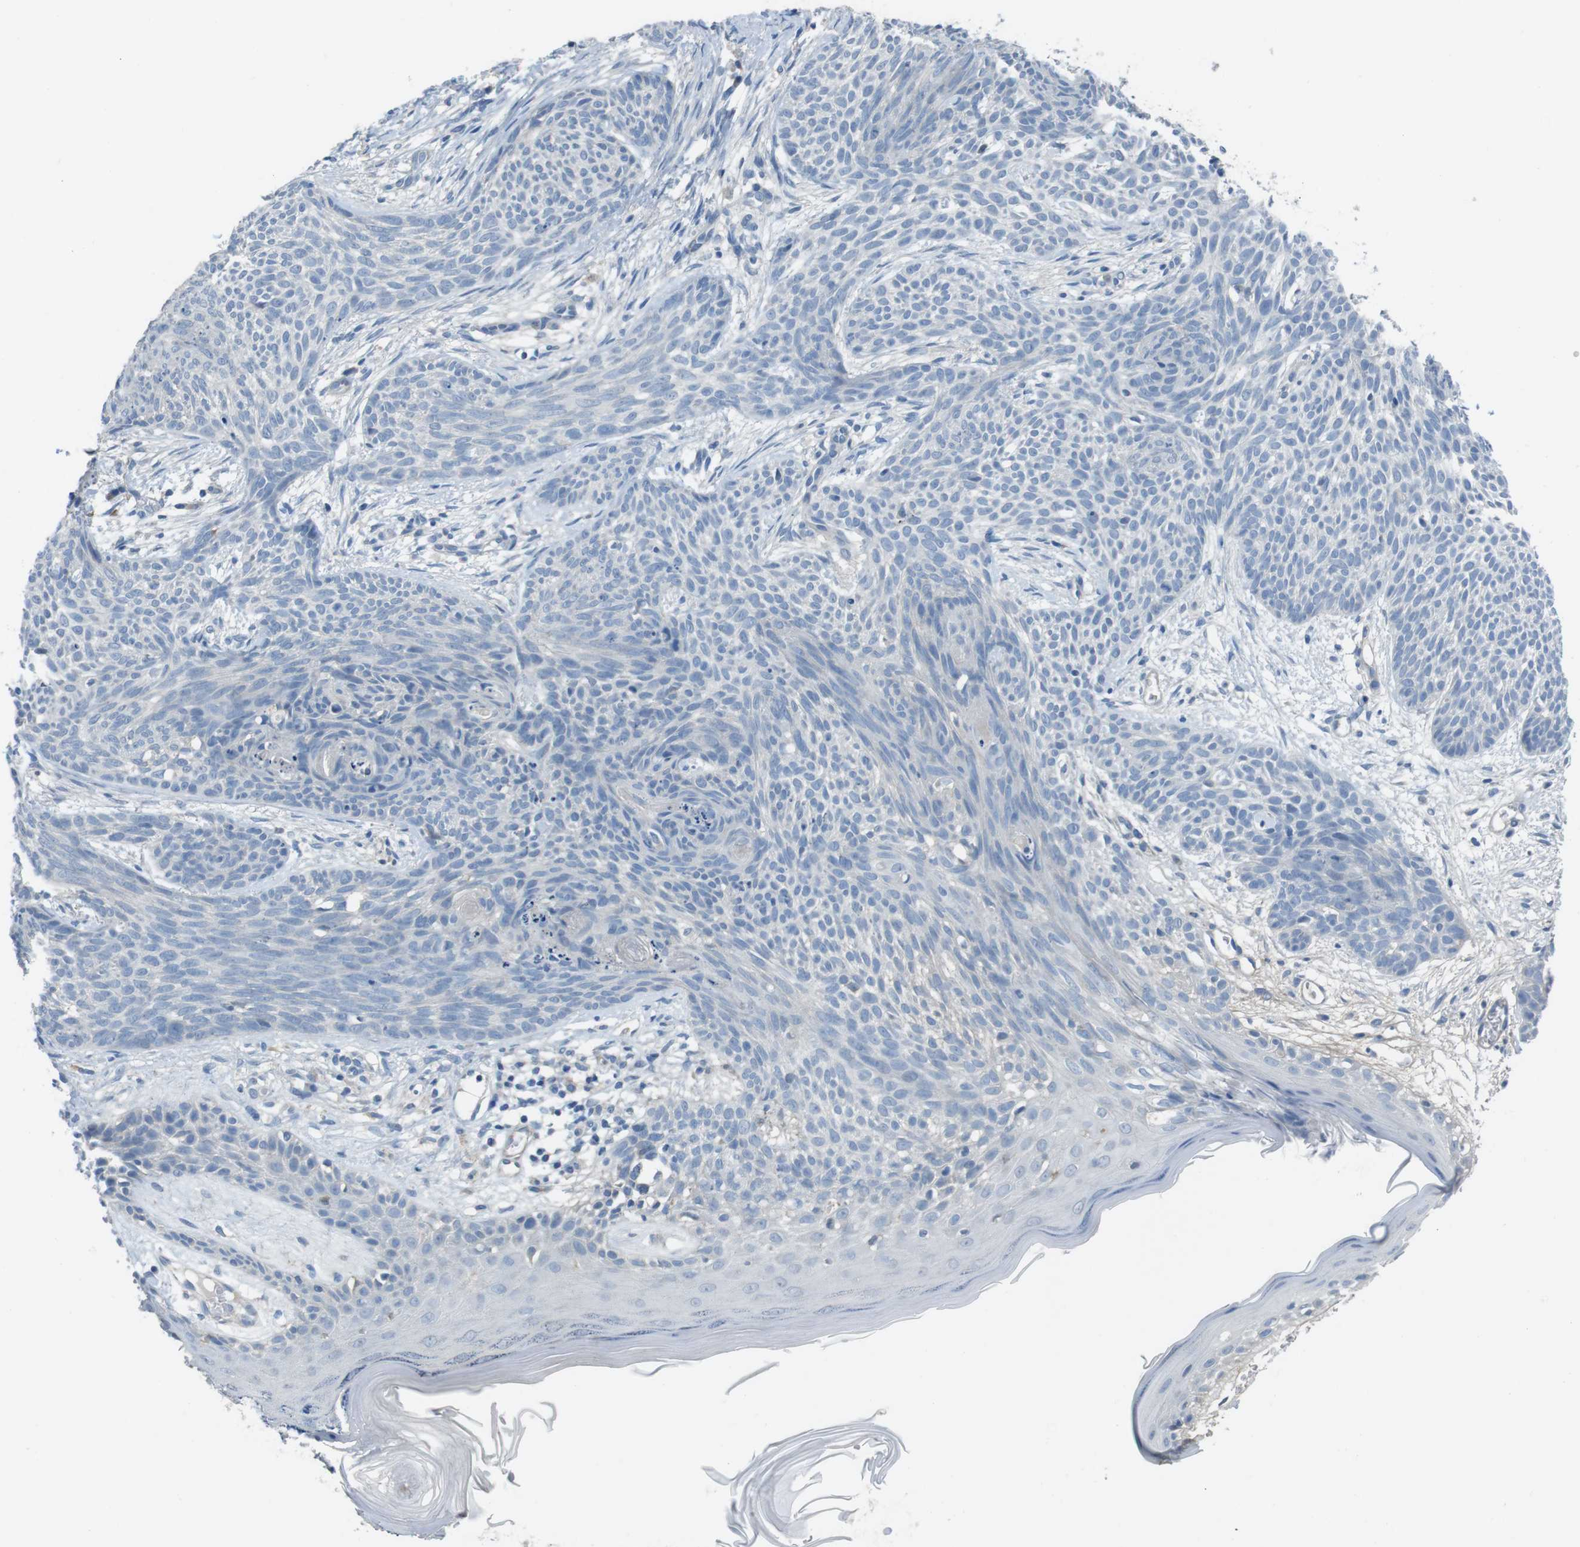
{"staining": {"intensity": "negative", "quantity": "none", "location": "none"}, "tissue": "skin cancer", "cell_type": "Tumor cells", "image_type": "cancer", "snomed": [{"axis": "morphology", "description": "Basal cell carcinoma"}, {"axis": "topography", "description": "Skin"}], "caption": "Skin cancer (basal cell carcinoma) stained for a protein using immunohistochemistry (IHC) displays no positivity tumor cells.", "gene": "CYP2C8", "patient": {"sex": "female", "age": 59}}